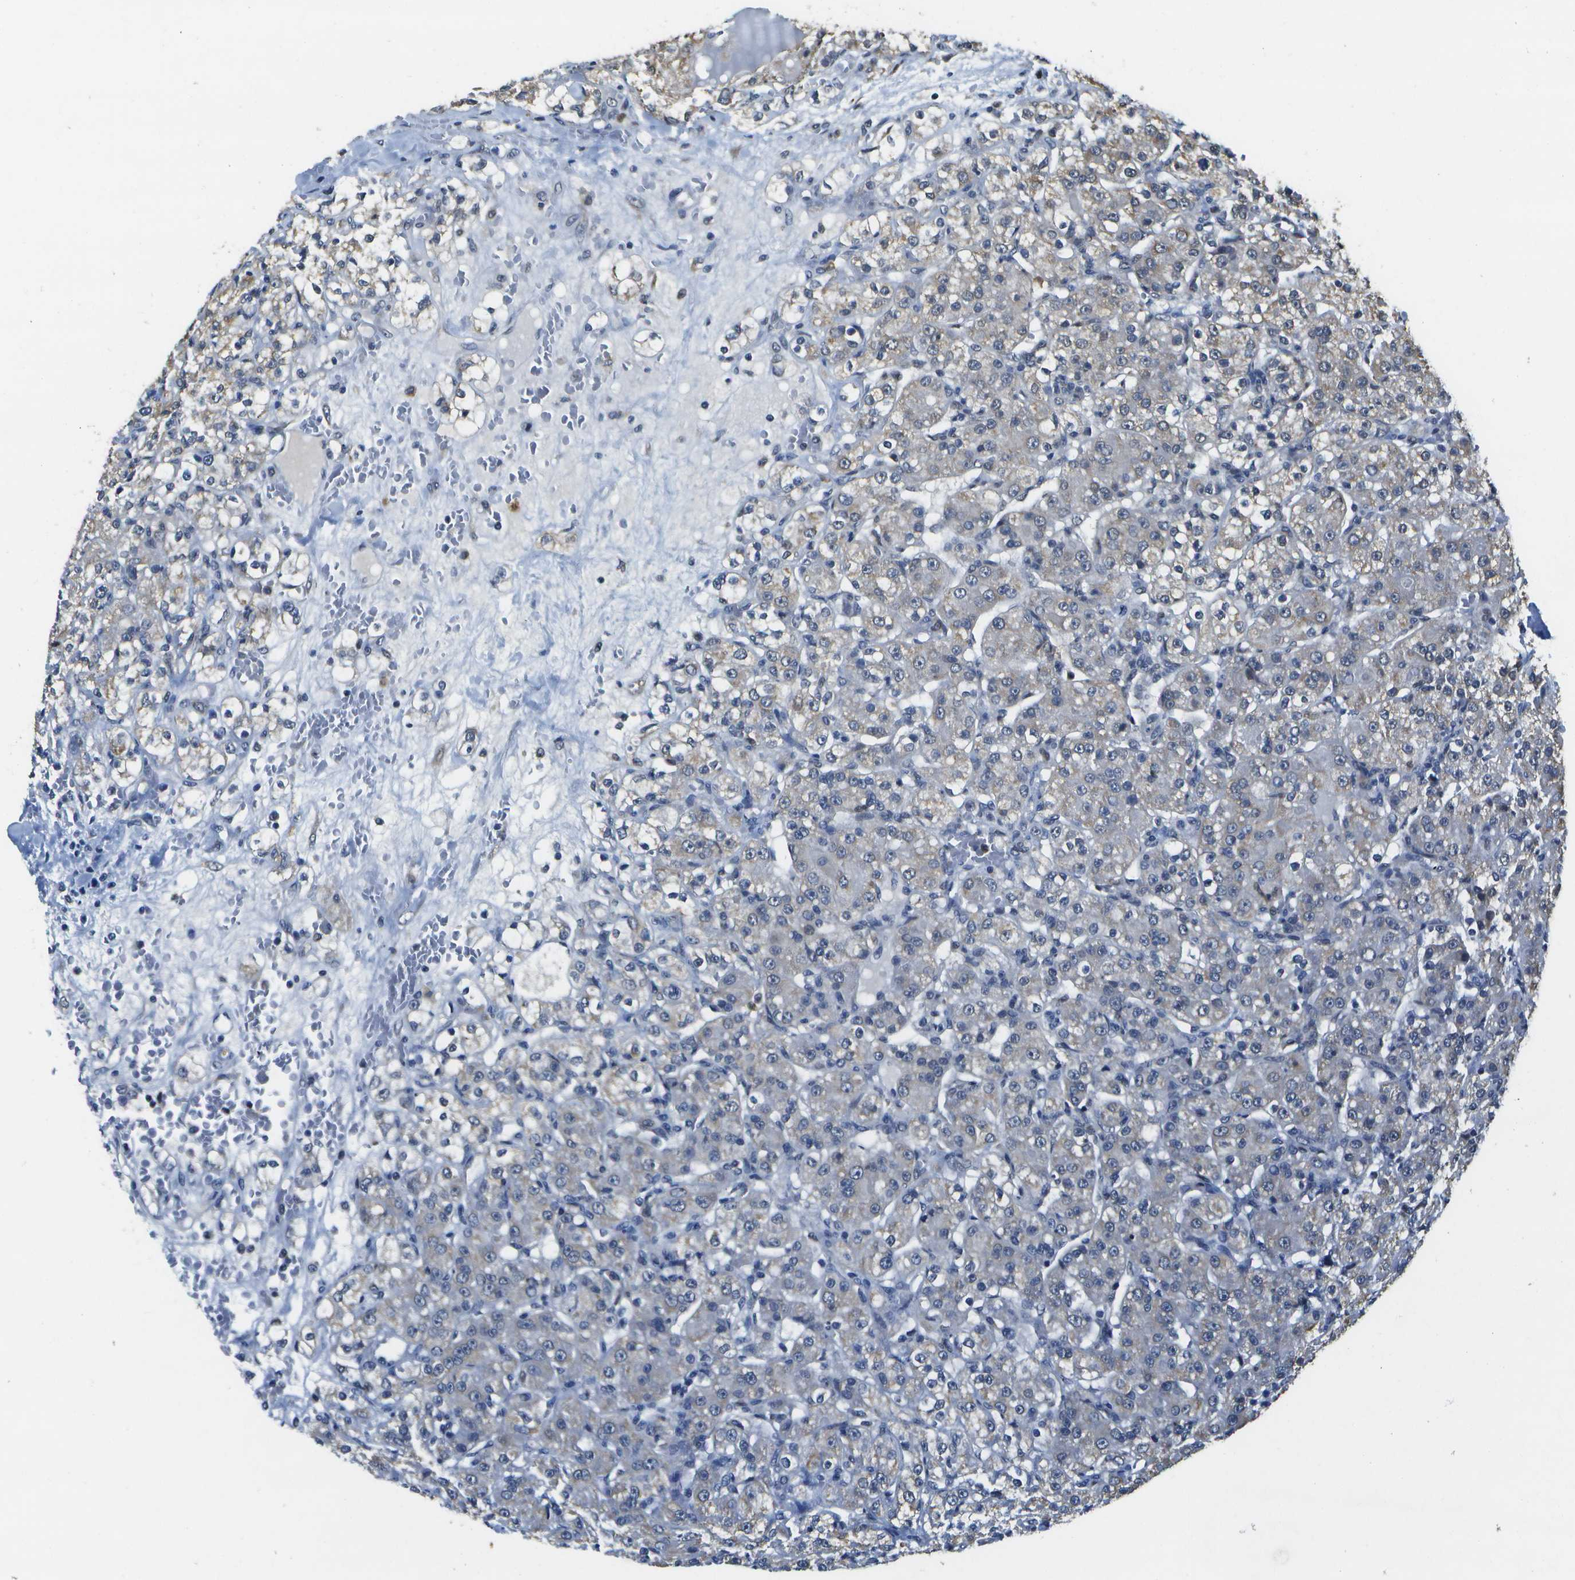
{"staining": {"intensity": "negative", "quantity": "none", "location": "none"}, "tissue": "renal cancer", "cell_type": "Tumor cells", "image_type": "cancer", "snomed": [{"axis": "morphology", "description": "Normal tissue, NOS"}, {"axis": "morphology", "description": "Adenocarcinoma, NOS"}, {"axis": "topography", "description": "Kidney"}], "caption": "Immunohistochemical staining of adenocarcinoma (renal) reveals no significant staining in tumor cells.", "gene": "DSE", "patient": {"sex": "male", "age": 61}}